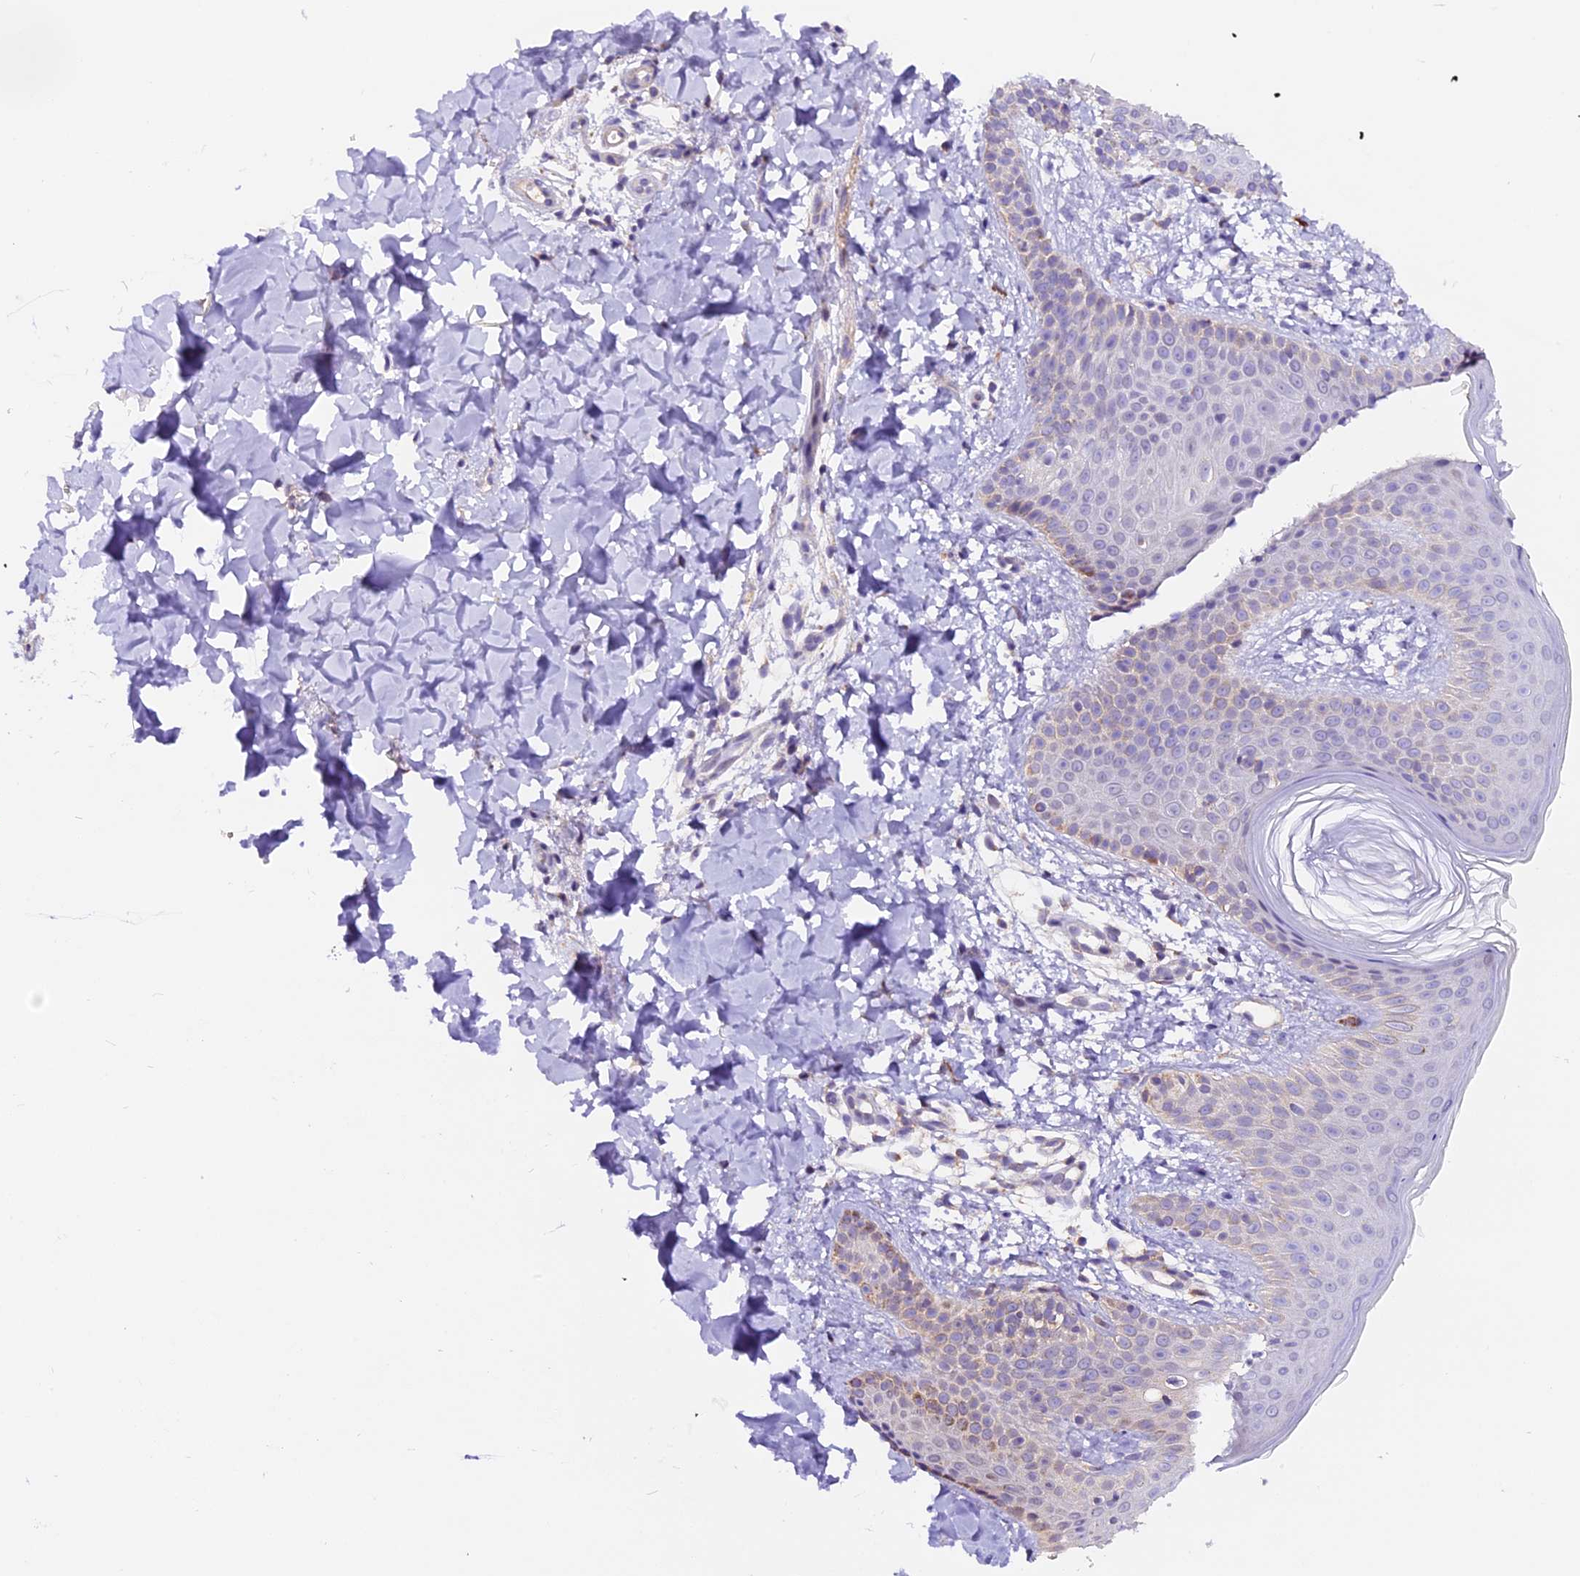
{"staining": {"intensity": "negative", "quantity": "none", "location": "none"}, "tissue": "skin", "cell_type": "Fibroblasts", "image_type": "normal", "snomed": [{"axis": "morphology", "description": "Normal tissue, NOS"}, {"axis": "topography", "description": "Skin"}], "caption": "Immunohistochemical staining of unremarkable human skin shows no significant expression in fibroblasts.", "gene": "DDX28", "patient": {"sex": "male", "age": 36}}